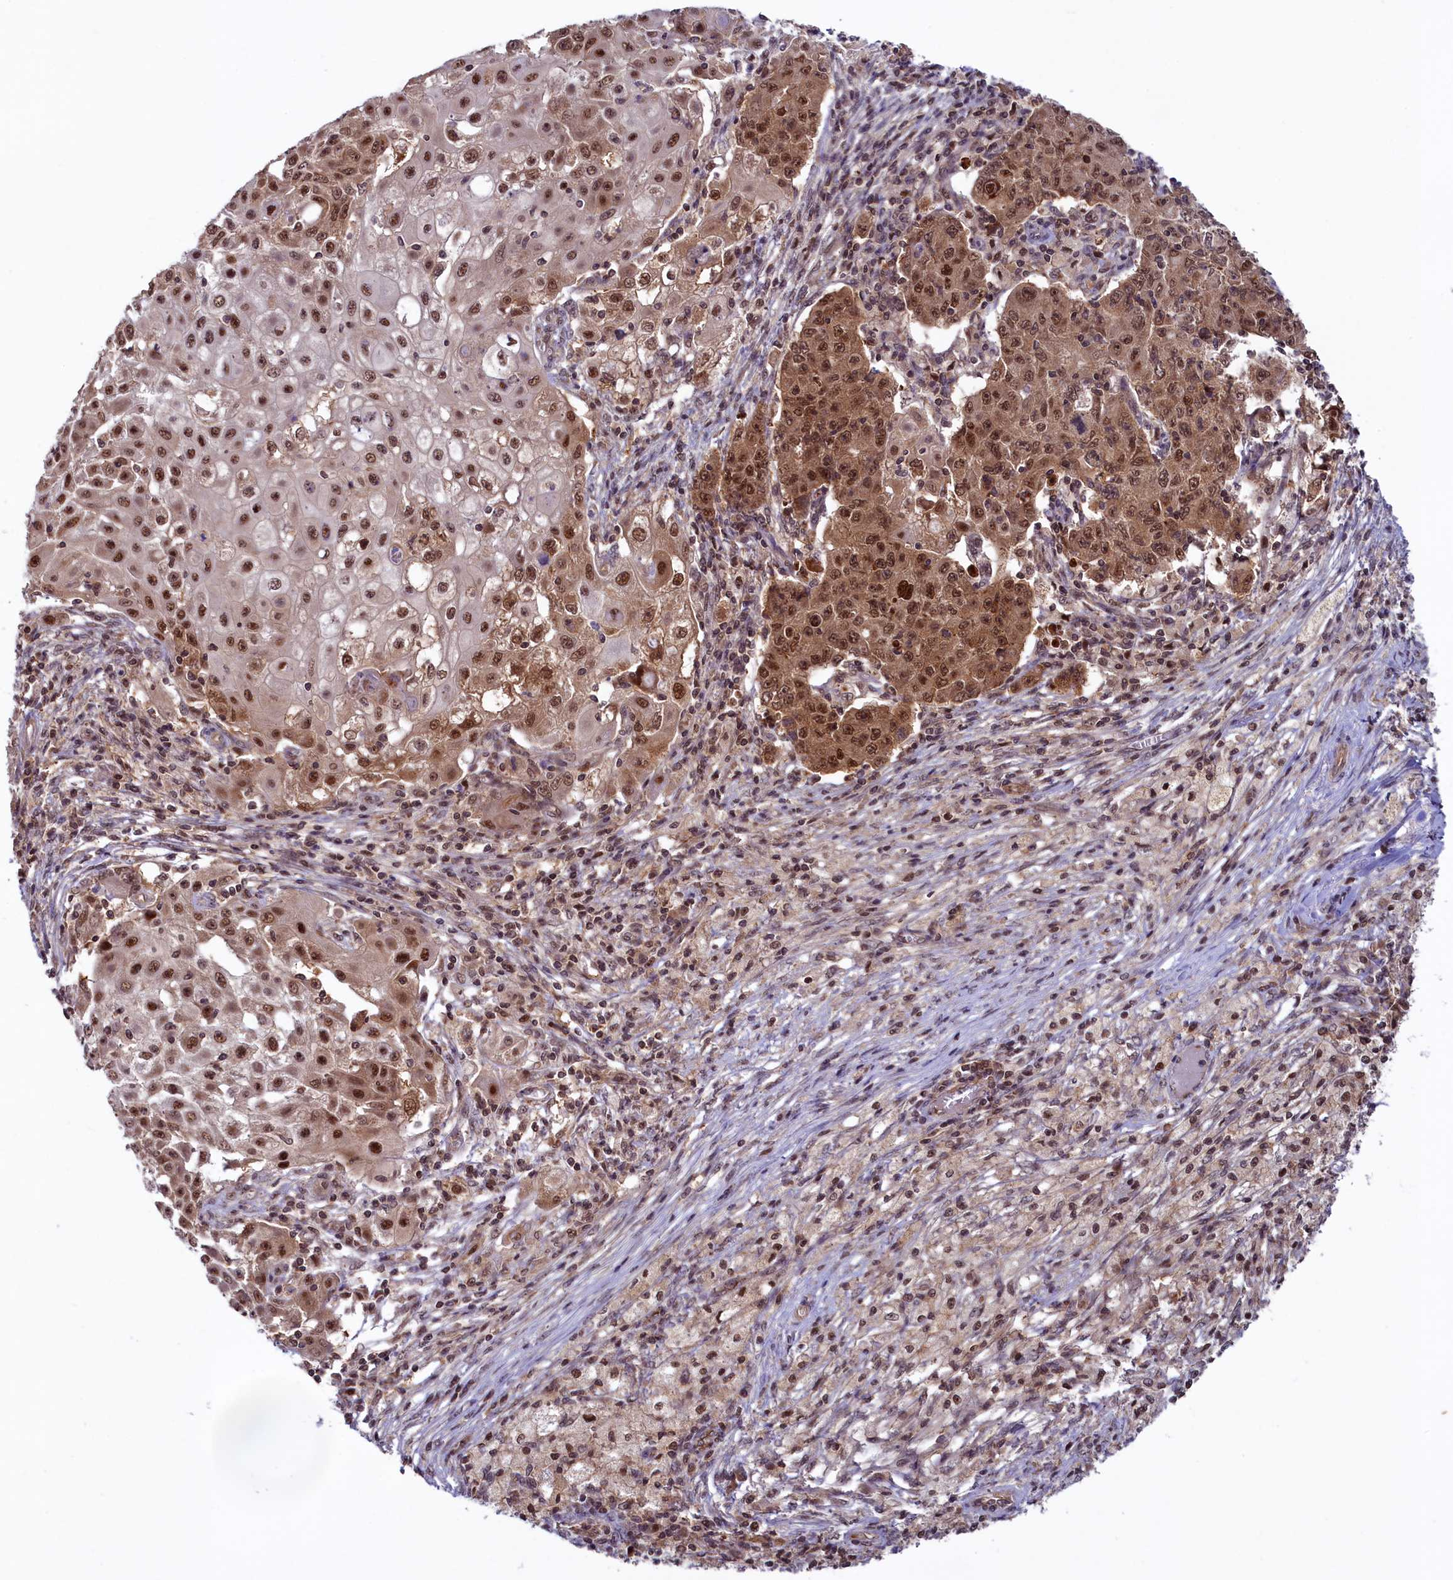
{"staining": {"intensity": "moderate", "quantity": ">75%", "location": "cytoplasmic/membranous,nuclear"}, "tissue": "ovarian cancer", "cell_type": "Tumor cells", "image_type": "cancer", "snomed": [{"axis": "morphology", "description": "Carcinoma, endometroid"}, {"axis": "topography", "description": "Ovary"}], "caption": "The immunohistochemical stain shows moderate cytoplasmic/membranous and nuclear expression in tumor cells of ovarian cancer (endometroid carcinoma) tissue.", "gene": "SLC7A6OS", "patient": {"sex": "female", "age": 42}}